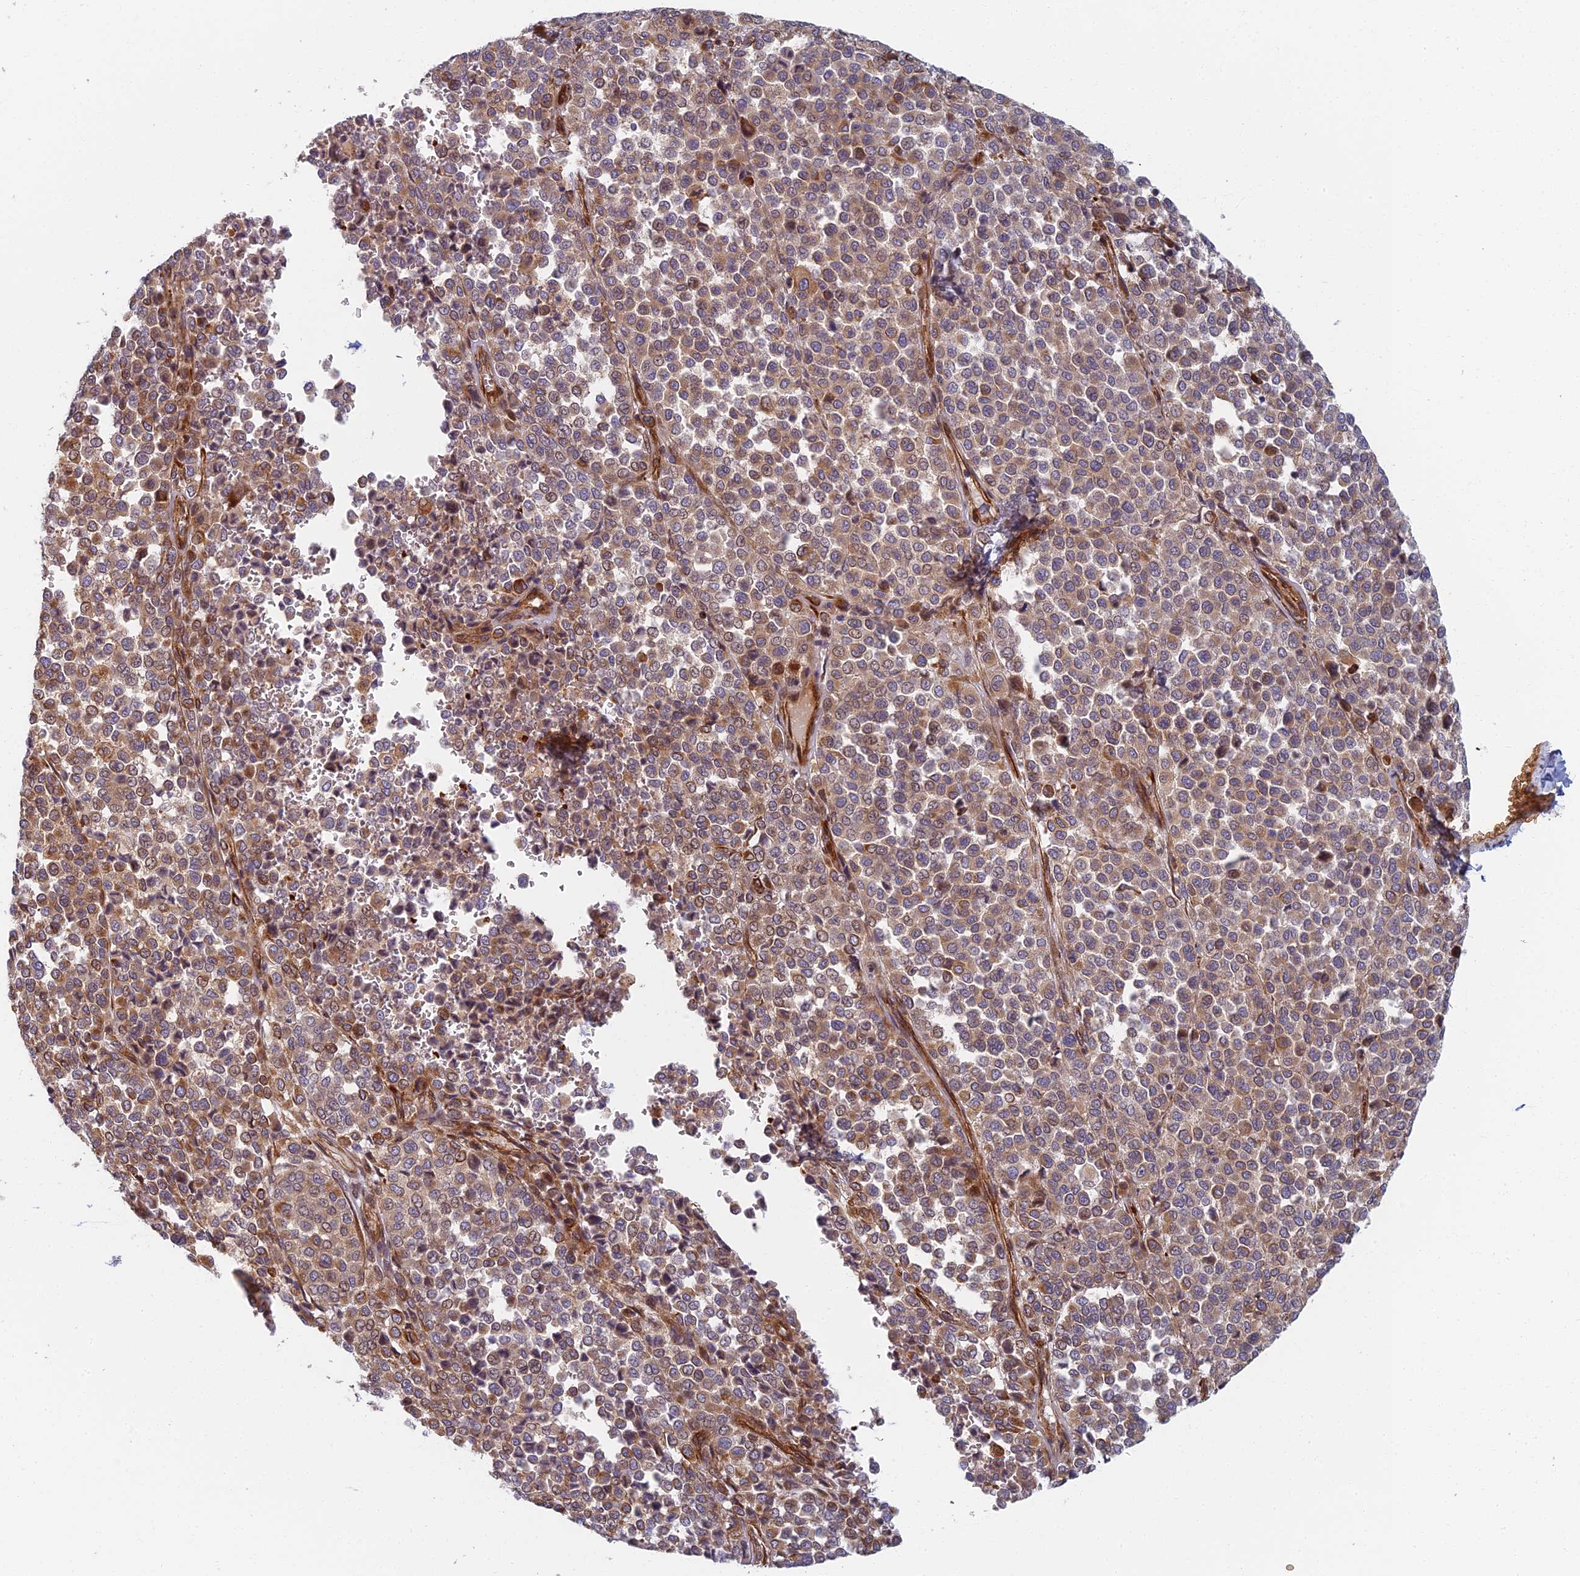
{"staining": {"intensity": "weak", "quantity": ">75%", "location": "cytoplasmic/membranous"}, "tissue": "melanoma", "cell_type": "Tumor cells", "image_type": "cancer", "snomed": [{"axis": "morphology", "description": "Malignant melanoma, Metastatic site"}, {"axis": "topography", "description": "Pancreas"}], "caption": "The image exhibits a brown stain indicating the presence of a protein in the cytoplasmic/membranous of tumor cells in malignant melanoma (metastatic site). (Stains: DAB (3,3'-diaminobenzidine) in brown, nuclei in blue, Microscopy: brightfield microscopy at high magnification).", "gene": "ABCB10", "patient": {"sex": "female", "age": 30}}